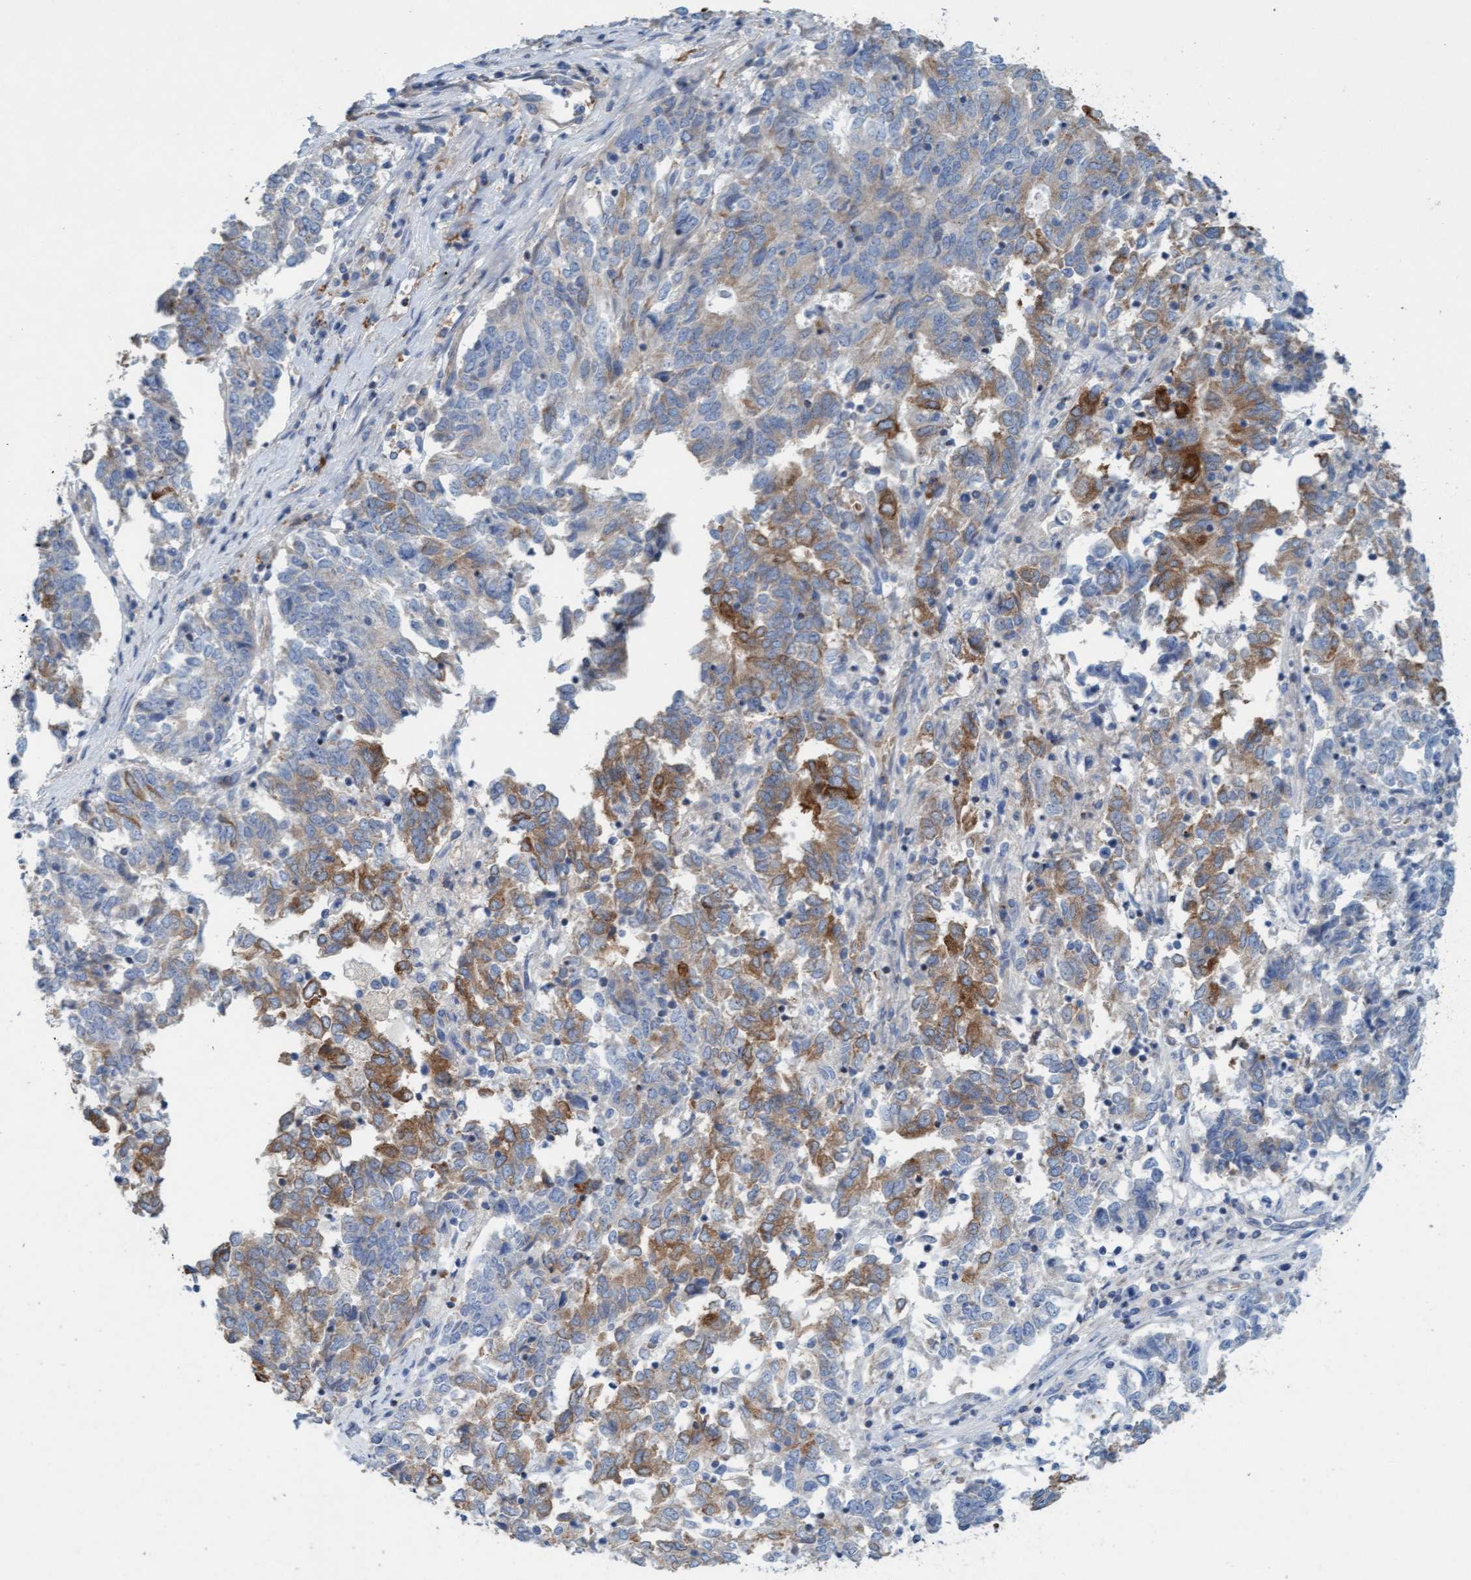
{"staining": {"intensity": "moderate", "quantity": "25%-75%", "location": "cytoplasmic/membranous"}, "tissue": "endometrial cancer", "cell_type": "Tumor cells", "image_type": "cancer", "snomed": [{"axis": "morphology", "description": "Adenocarcinoma, NOS"}, {"axis": "topography", "description": "Endometrium"}], "caption": "Protein staining shows moderate cytoplasmic/membranous expression in about 25%-75% of tumor cells in endometrial cancer (adenocarcinoma). (DAB IHC, brown staining for protein, blue staining for nuclei).", "gene": "SIGIRR", "patient": {"sex": "female", "age": 80}}